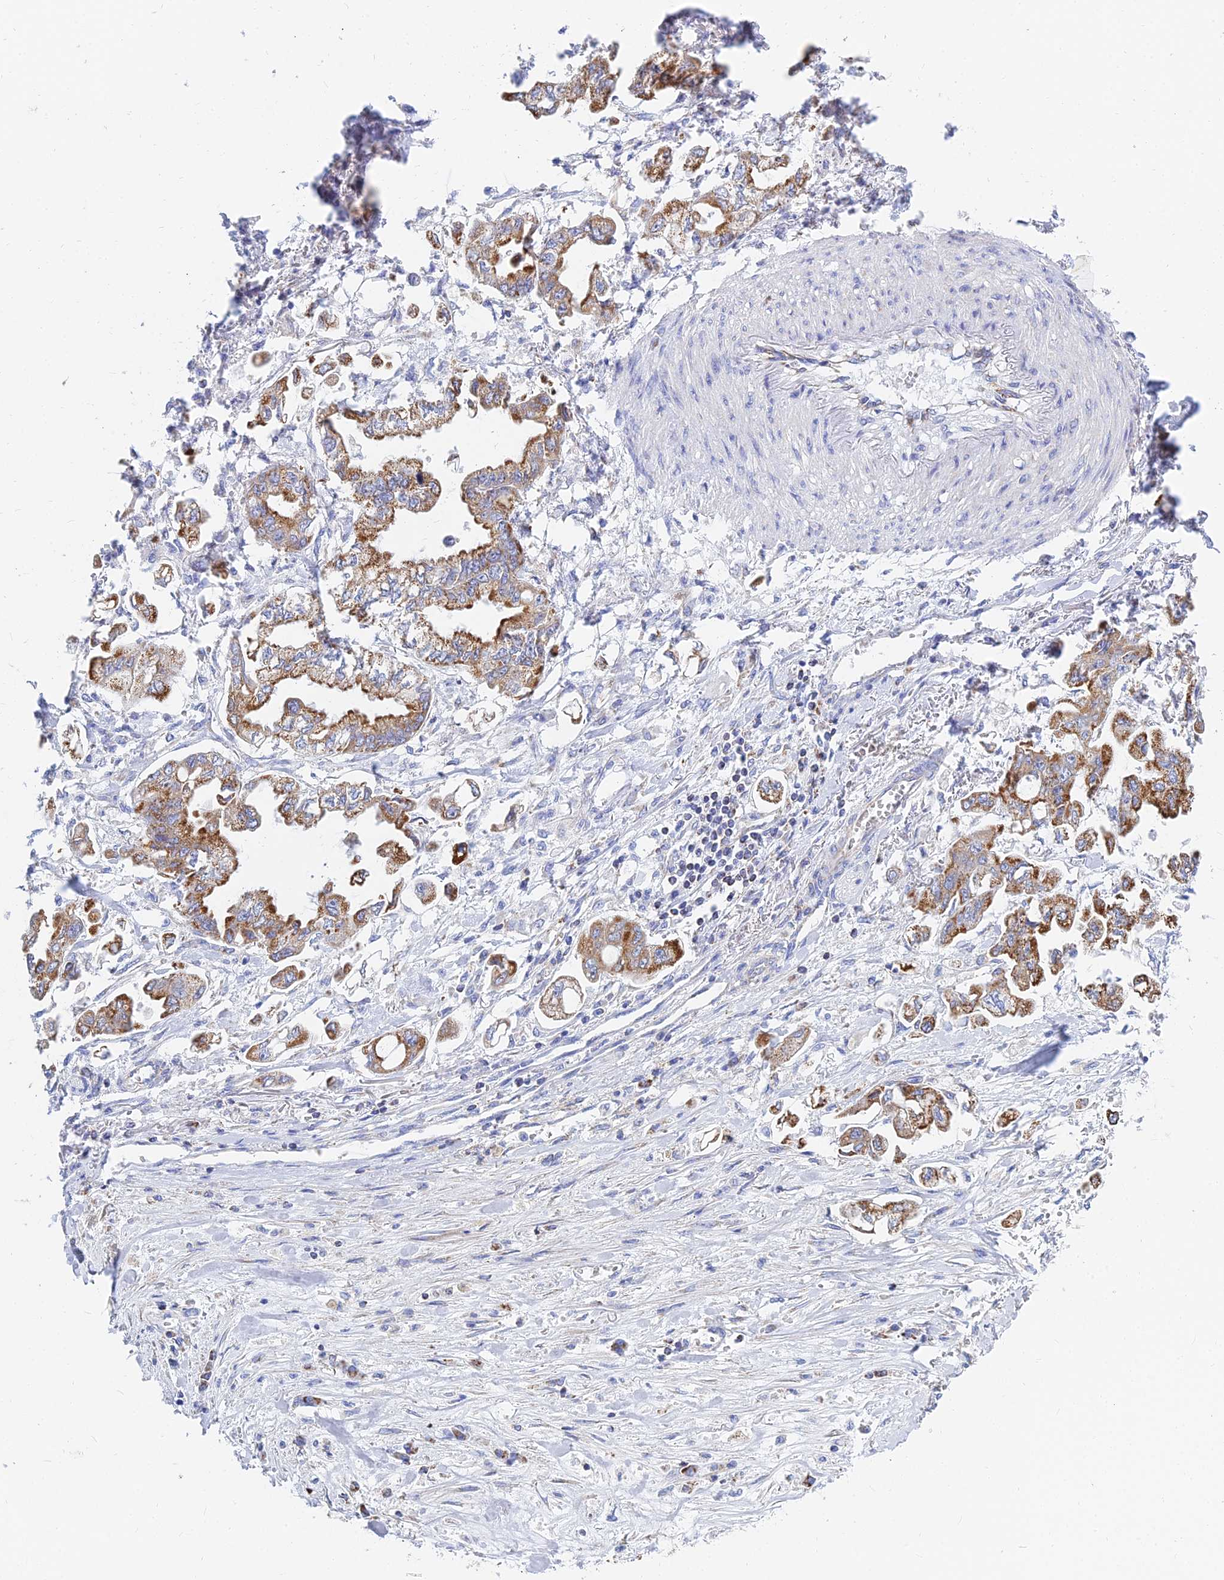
{"staining": {"intensity": "moderate", "quantity": ">75%", "location": "cytoplasmic/membranous"}, "tissue": "stomach cancer", "cell_type": "Tumor cells", "image_type": "cancer", "snomed": [{"axis": "morphology", "description": "Adenocarcinoma, NOS"}, {"axis": "topography", "description": "Stomach"}], "caption": "IHC (DAB) staining of stomach adenocarcinoma reveals moderate cytoplasmic/membranous protein positivity in approximately >75% of tumor cells.", "gene": "MGST1", "patient": {"sex": "male", "age": 62}}